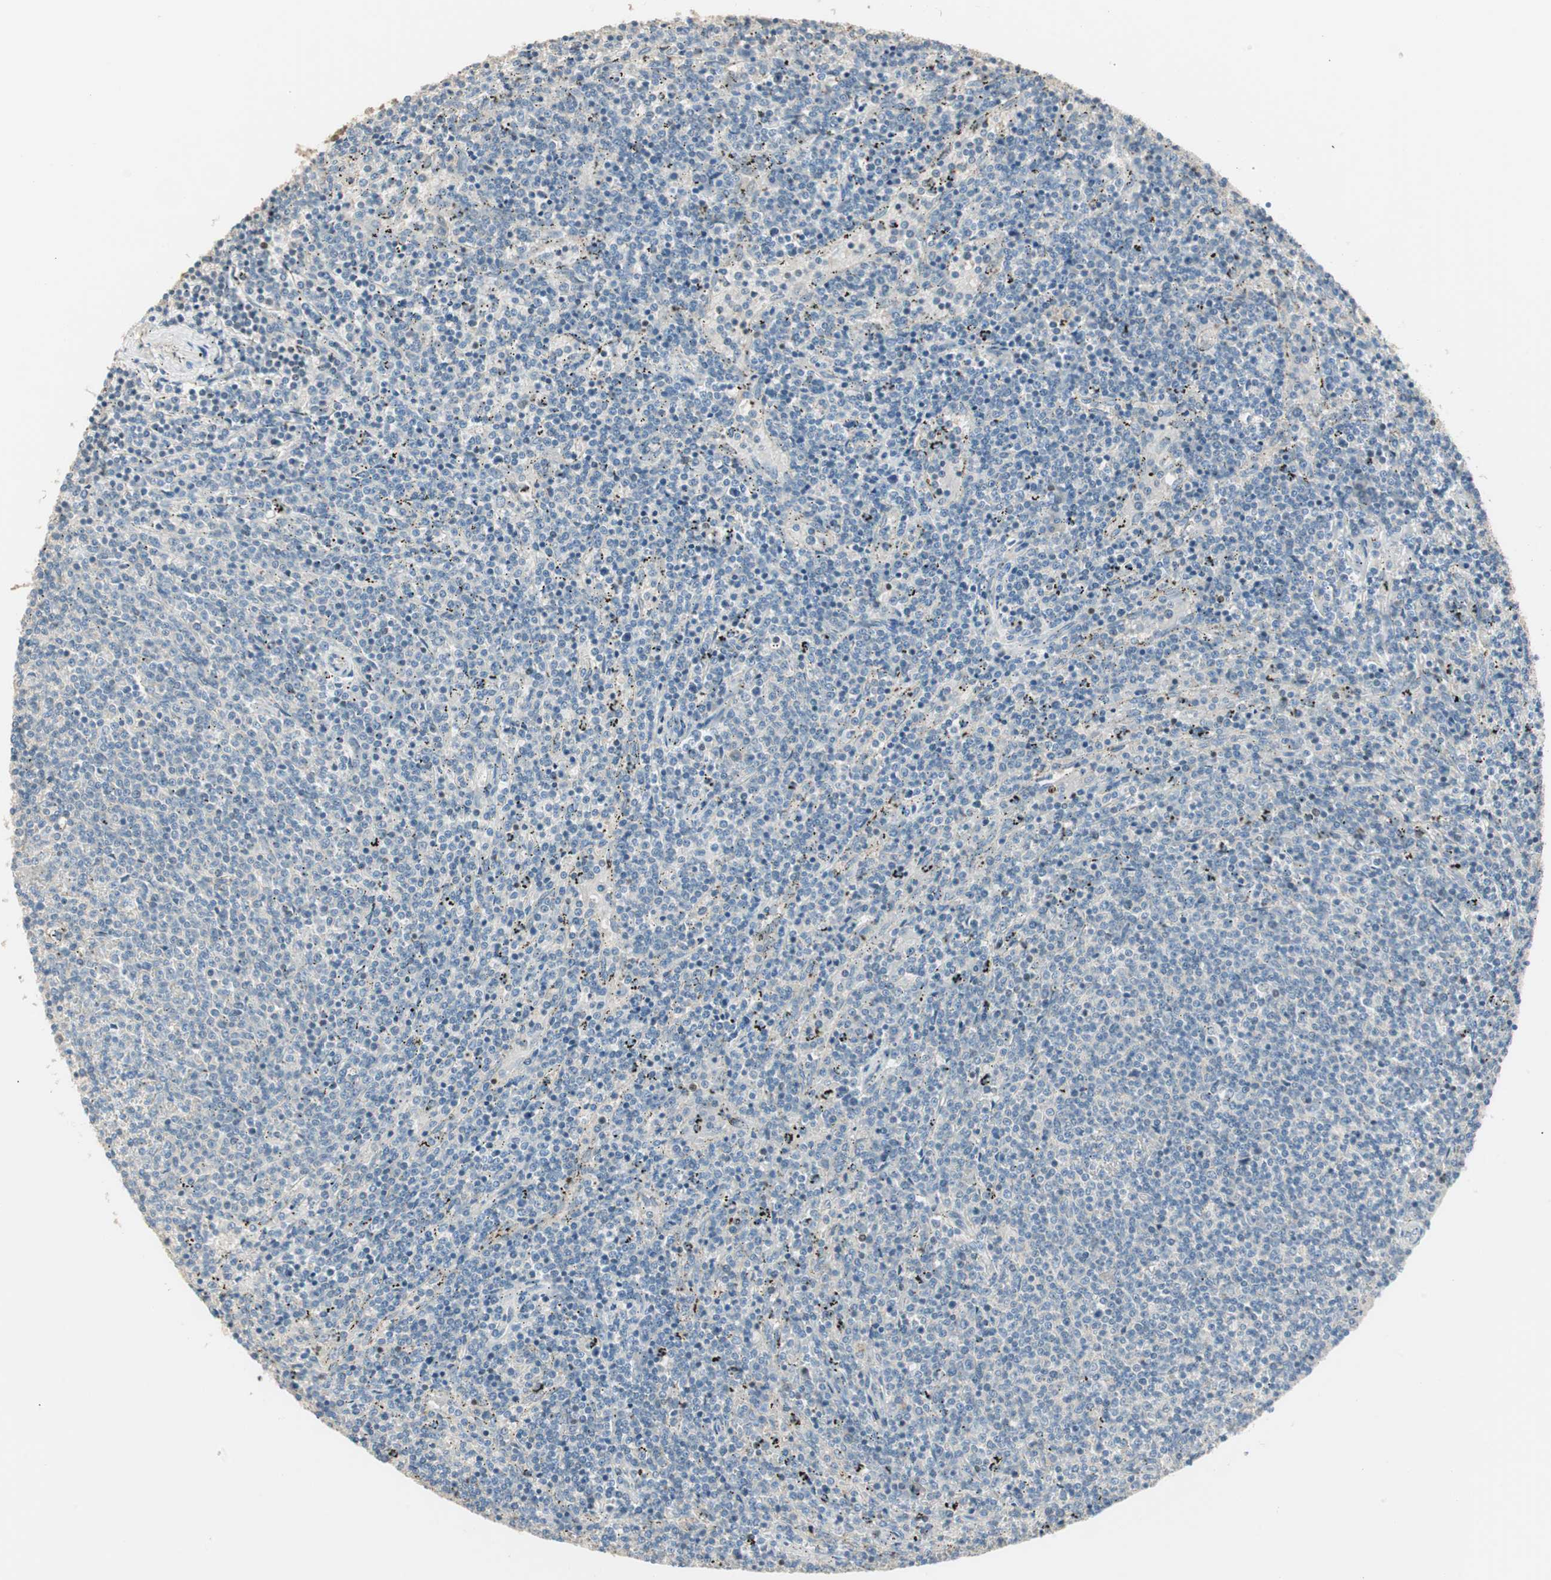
{"staining": {"intensity": "negative", "quantity": "none", "location": "none"}, "tissue": "lymphoma", "cell_type": "Tumor cells", "image_type": "cancer", "snomed": [{"axis": "morphology", "description": "Malignant lymphoma, non-Hodgkin's type, Low grade"}, {"axis": "topography", "description": "Spleen"}], "caption": "Immunohistochemistry (IHC) image of lymphoma stained for a protein (brown), which exhibits no positivity in tumor cells. (DAB (3,3'-diaminobenzidine) immunohistochemistry (IHC), high magnification).", "gene": "RUNX2", "patient": {"sex": "female", "age": 50}}